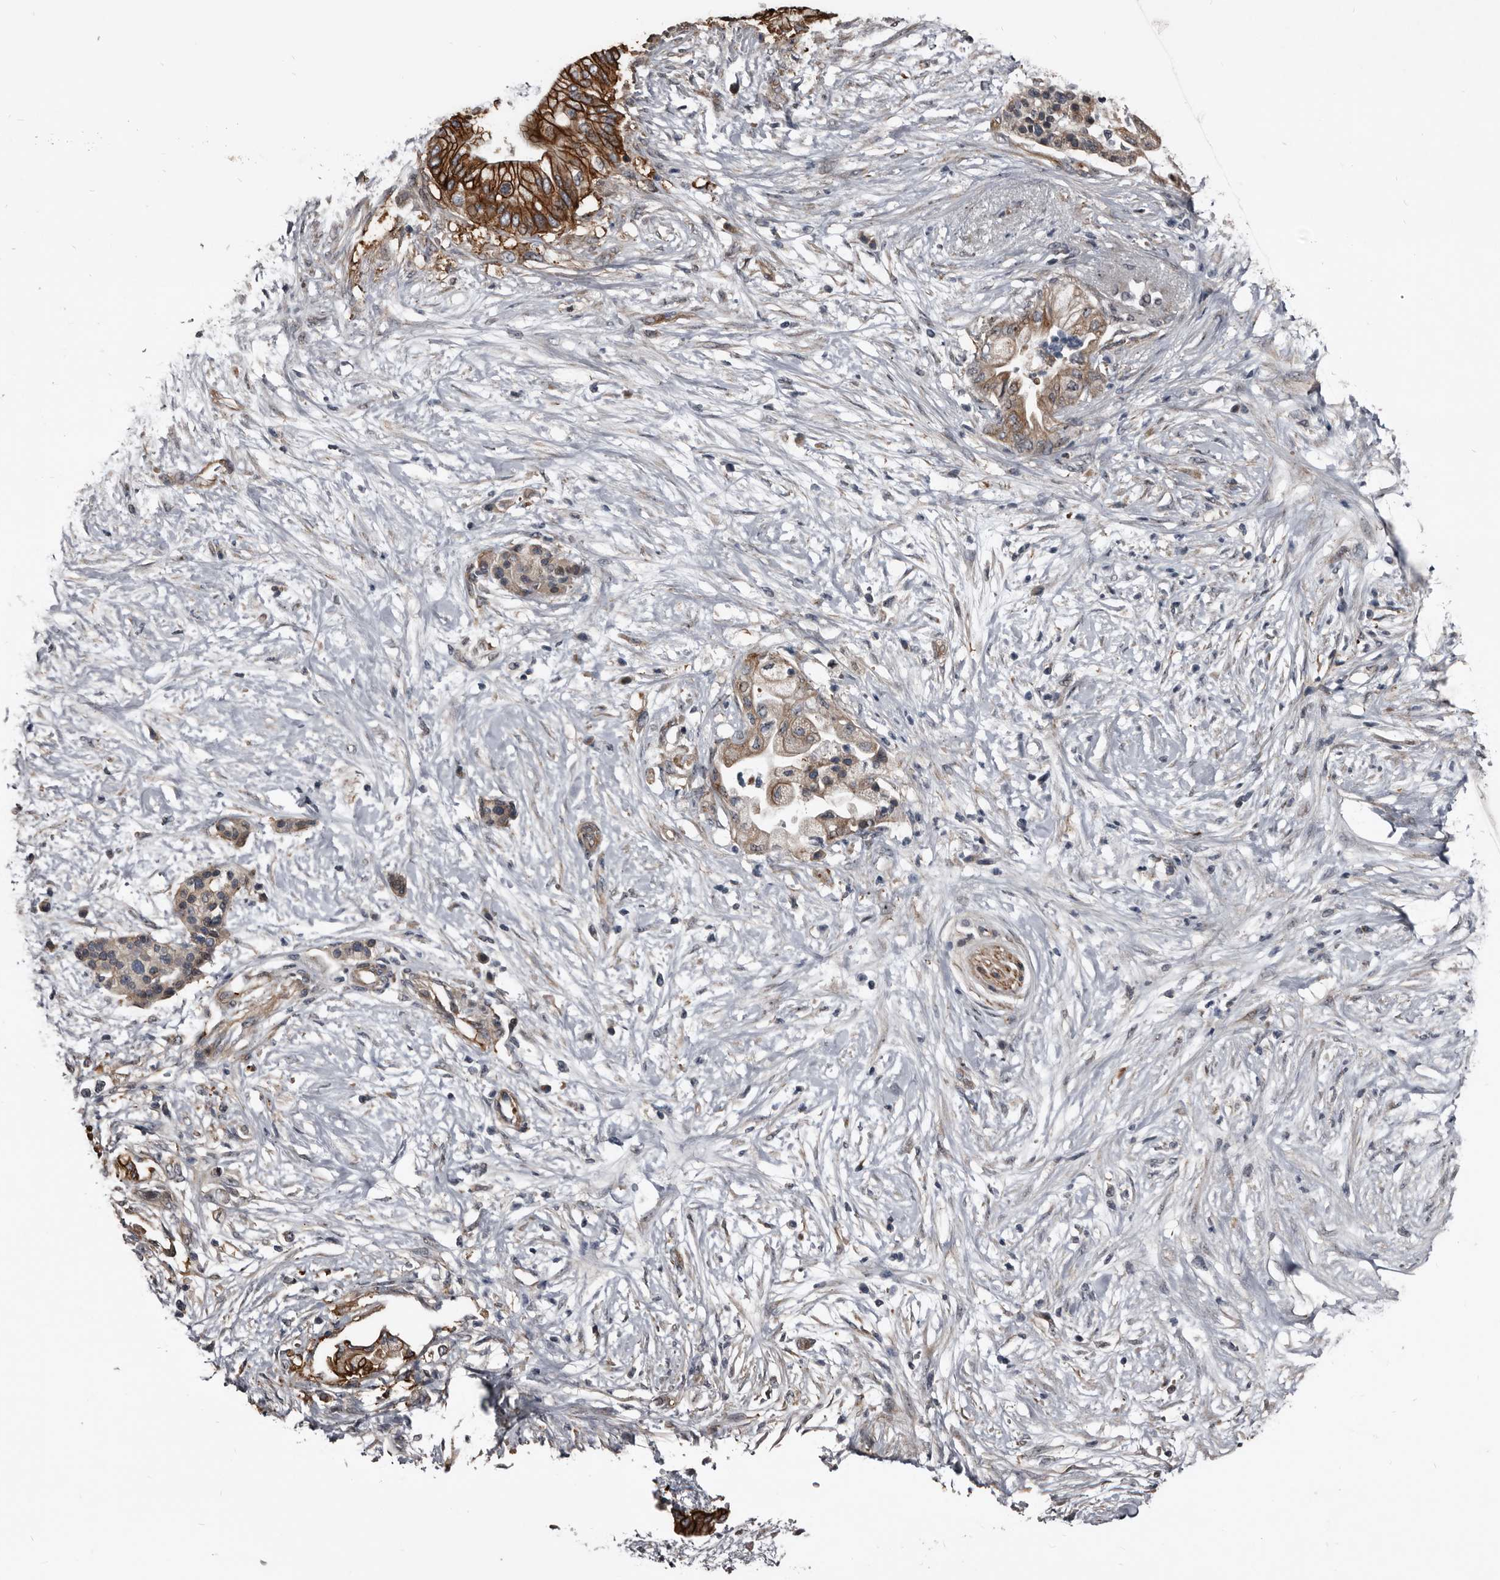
{"staining": {"intensity": "moderate", "quantity": "25%-75%", "location": "cytoplasmic/membranous"}, "tissue": "pancreatic cancer", "cell_type": "Tumor cells", "image_type": "cancer", "snomed": [{"axis": "morphology", "description": "Normal tissue, NOS"}, {"axis": "morphology", "description": "Adenocarcinoma, NOS"}, {"axis": "topography", "description": "Pancreas"}, {"axis": "topography", "description": "Duodenum"}], "caption": "The micrograph shows a brown stain indicating the presence of a protein in the cytoplasmic/membranous of tumor cells in adenocarcinoma (pancreatic).", "gene": "DHPS", "patient": {"sex": "female", "age": 60}}